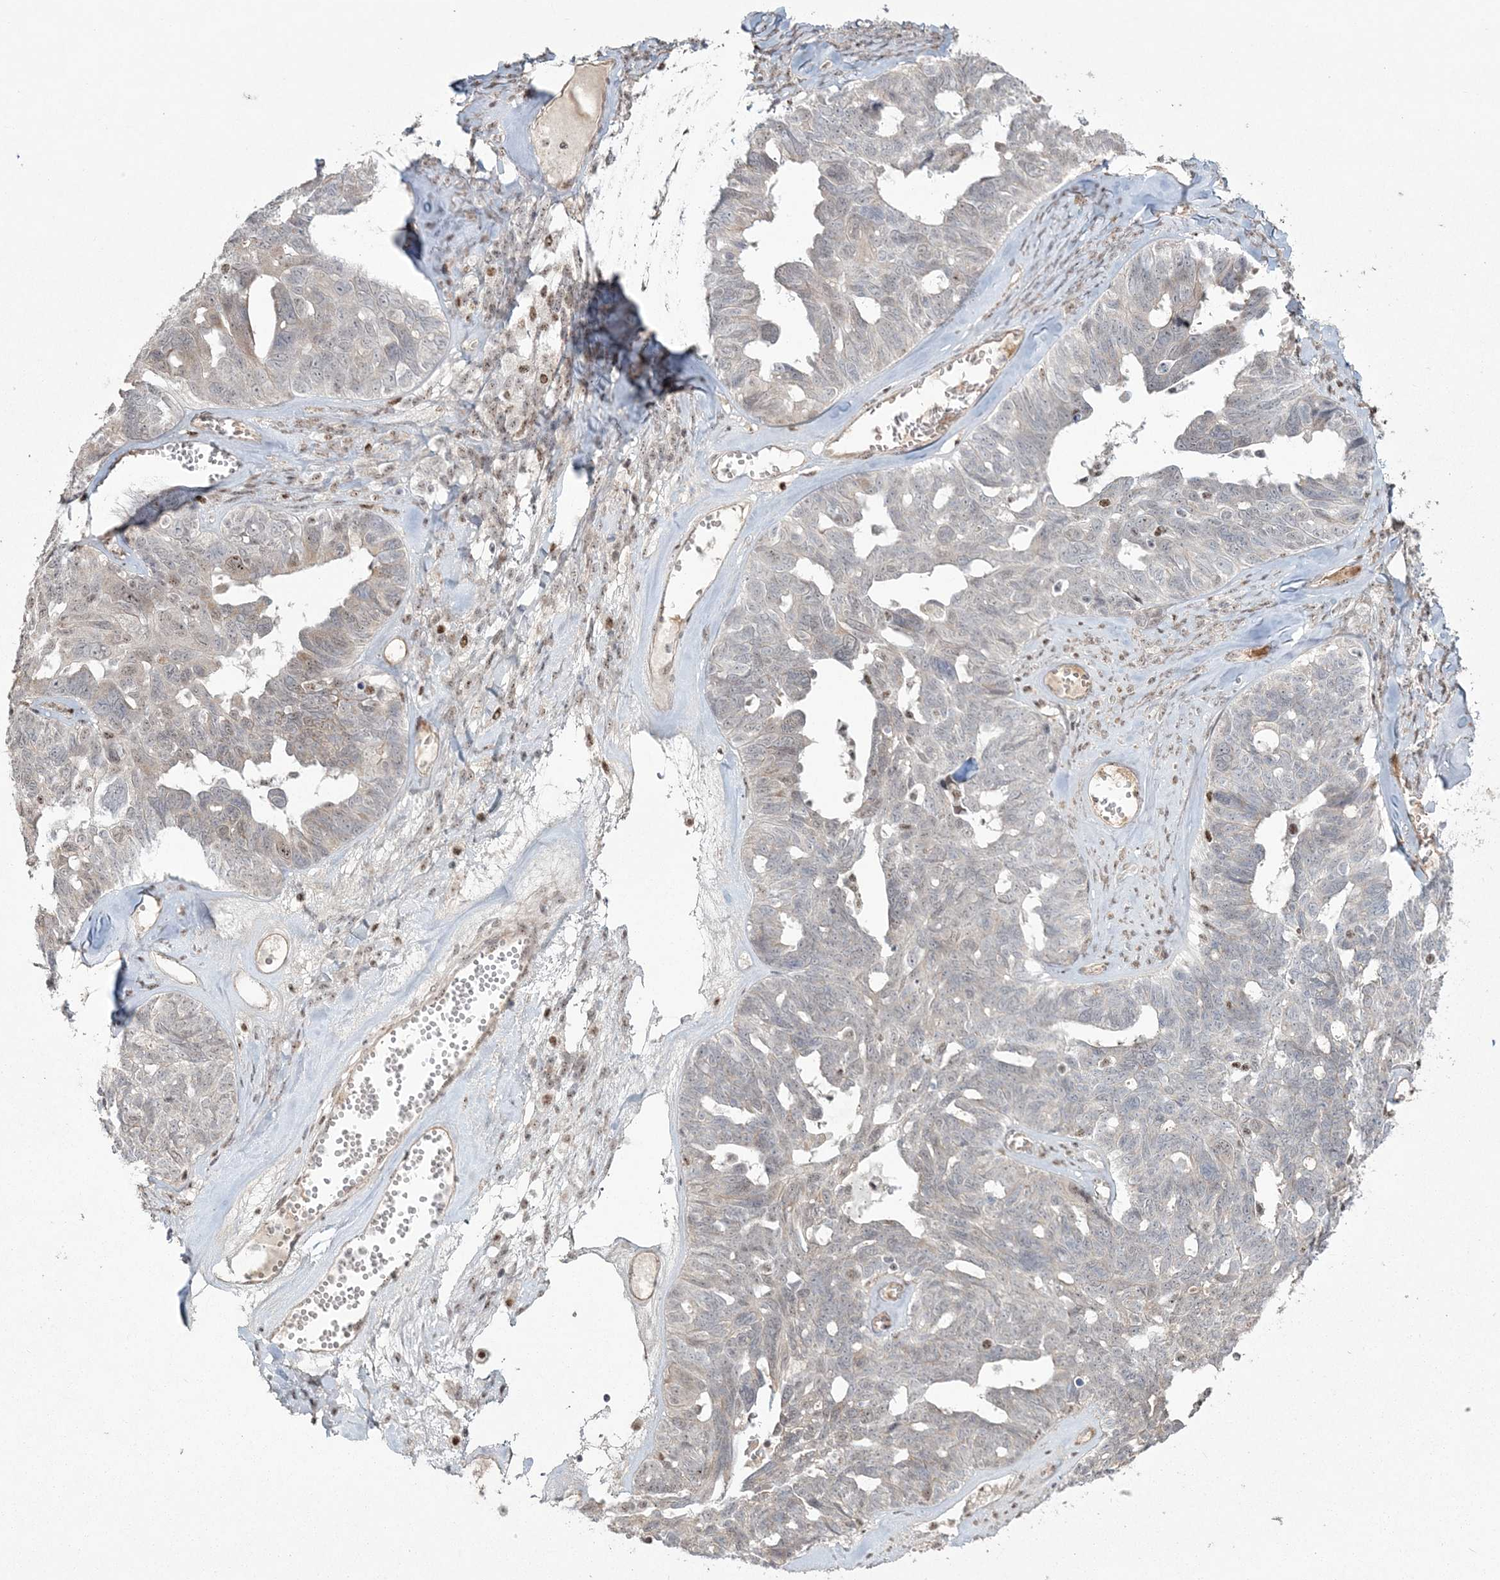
{"staining": {"intensity": "weak", "quantity": "<25%", "location": "nuclear"}, "tissue": "ovarian cancer", "cell_type": "Tumor cells", "image_type": "cancer", "snomed": [{"axis": "morphology", "description": "Cystadenocarcinoma, serous, NOS"}, {"axis": "topography", "description": "Ovary"}], "caption": "Immunohistochemistry image of ovarian cancer stained for a protein (brown), which exhibits no positivity in tumor cells.", "gene": "RBM17", "patient": {"sex": "female", "age": 79}}